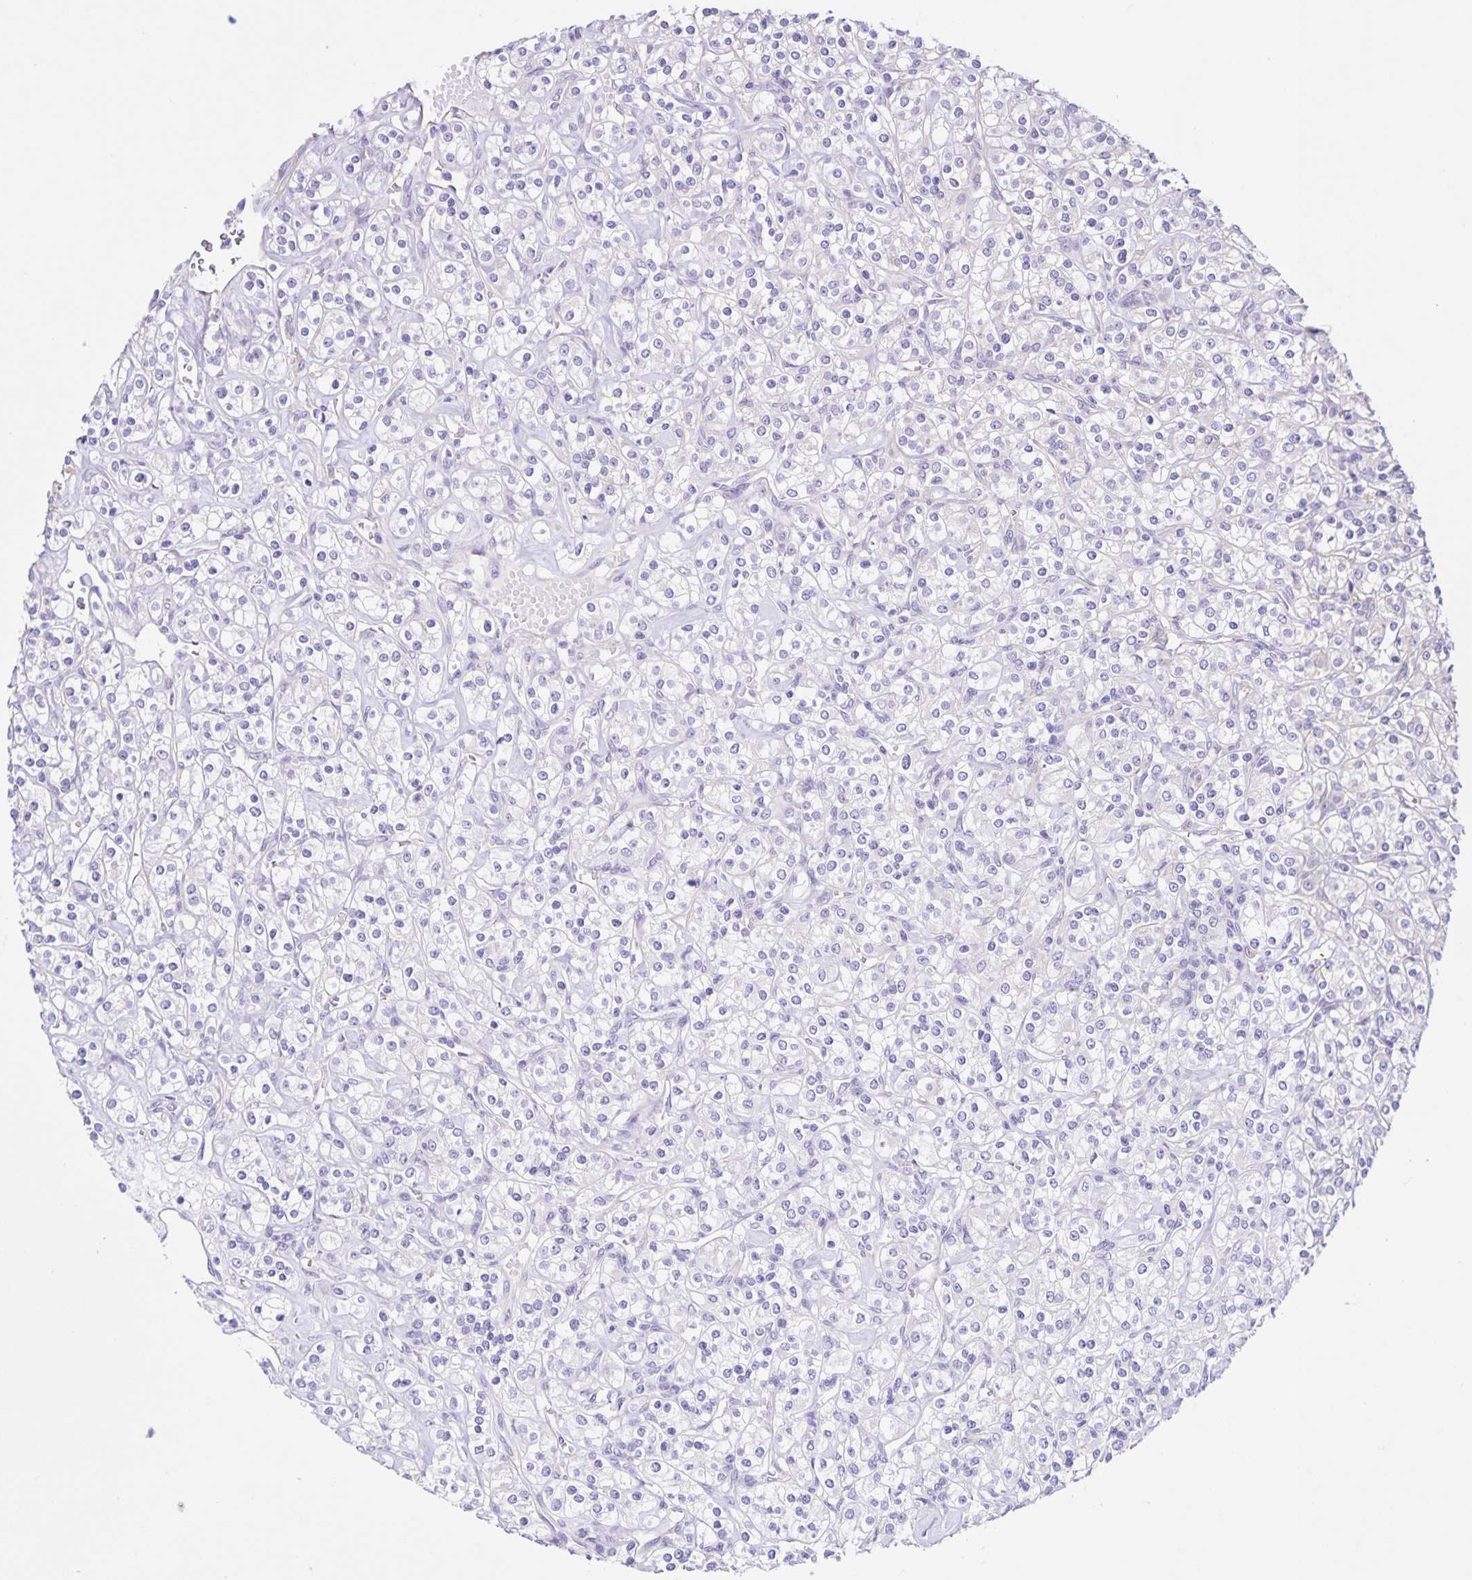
{"staining": {"intensity": "negative", "quantity": "none", "location": "none"}, "tissue": "renal cancer", "cell_type": "Tumor cells", "image_type": "cancer", "snomed": [{"axis": "morphology", "description": "Adenocarcinoma, NOS"}, {"axis": "topography", "description": "Kidney"}], "caption": "Tumor cells show no significant protein expression in renal cancer.", "gene": "BOLL", "patient": {"sex": "male", "age": 77}}